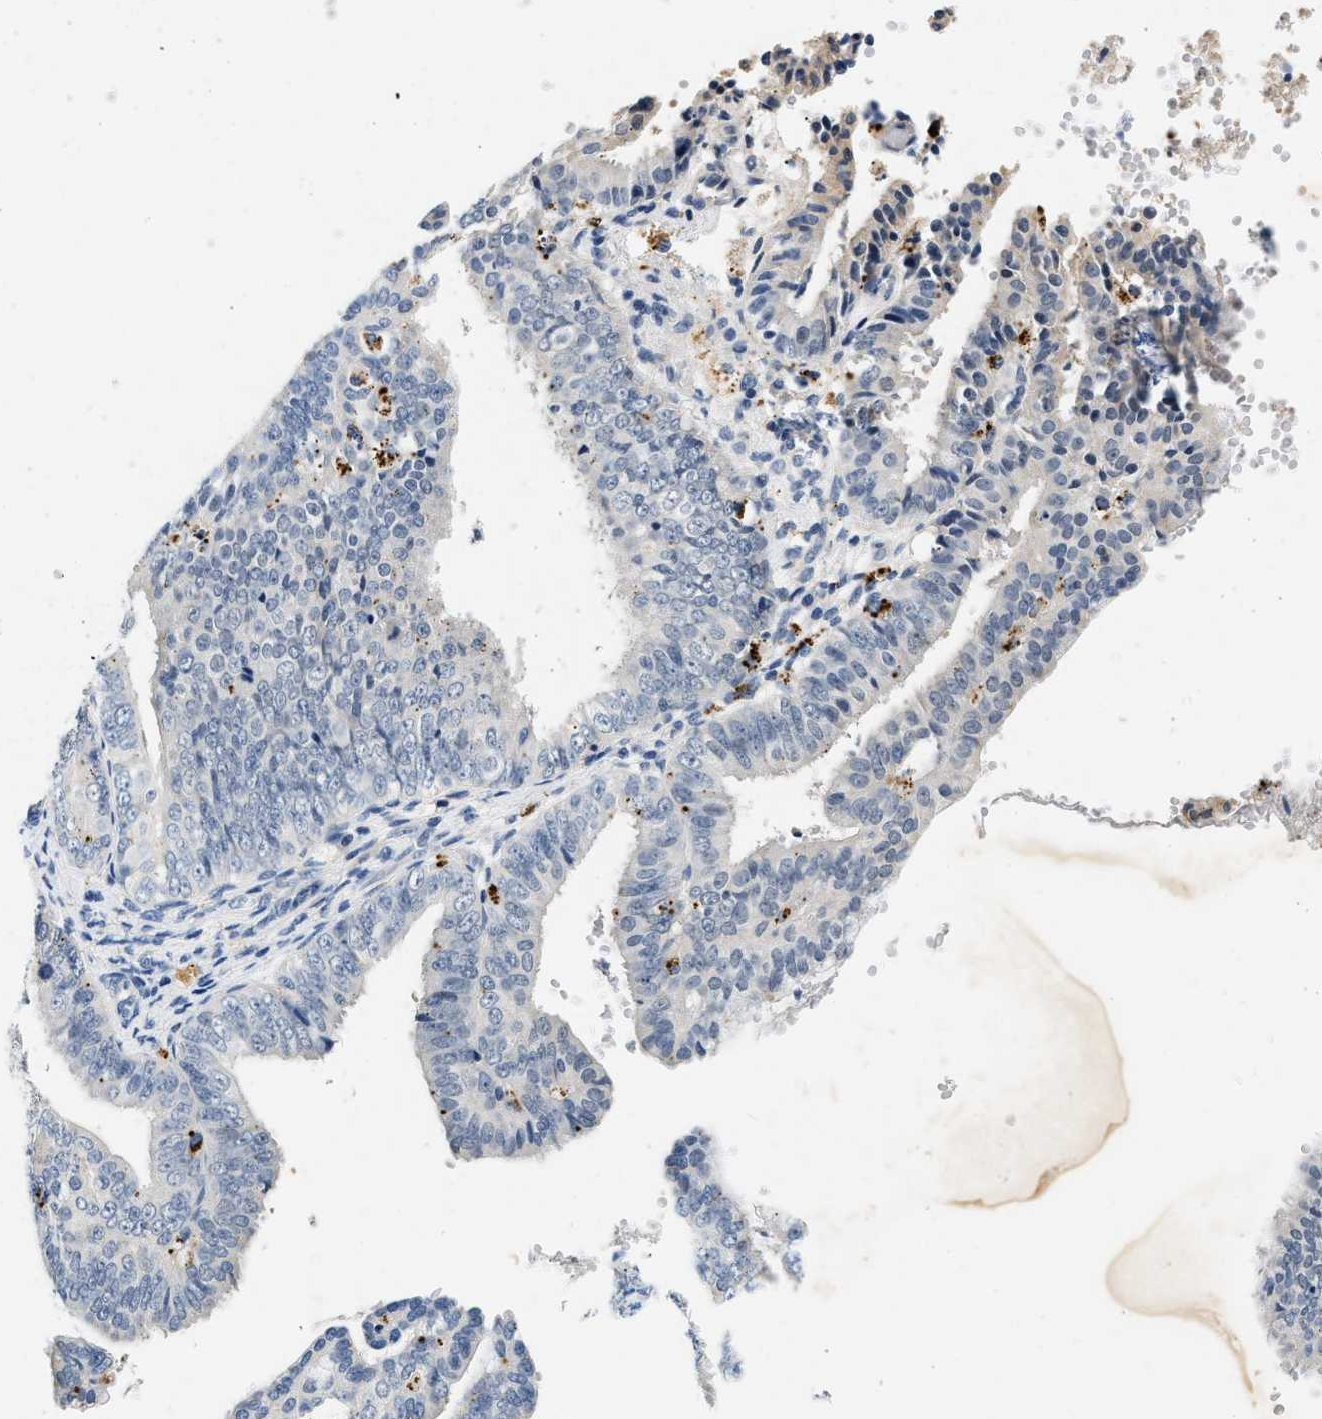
{"staining": {"intensity": "negative", "quantity": "none", "location": "none"}, "tissue": "endometrial cancer", "cell_type": "Tumor cells", "image_type": "cancer", "snomed": [{"axis": "morphology", "description": "Adenocarcinoma, NOS"}, {"axis": "topography", "description": "Endometrium"}], "caption": "A high-resolution photomicrograph shows immunohistochemistry staining of endometrial cancer, which shows no significant positivity in tumor cells.", "gene": "MED22", "patient": {"sex": "female", "age": 63}}